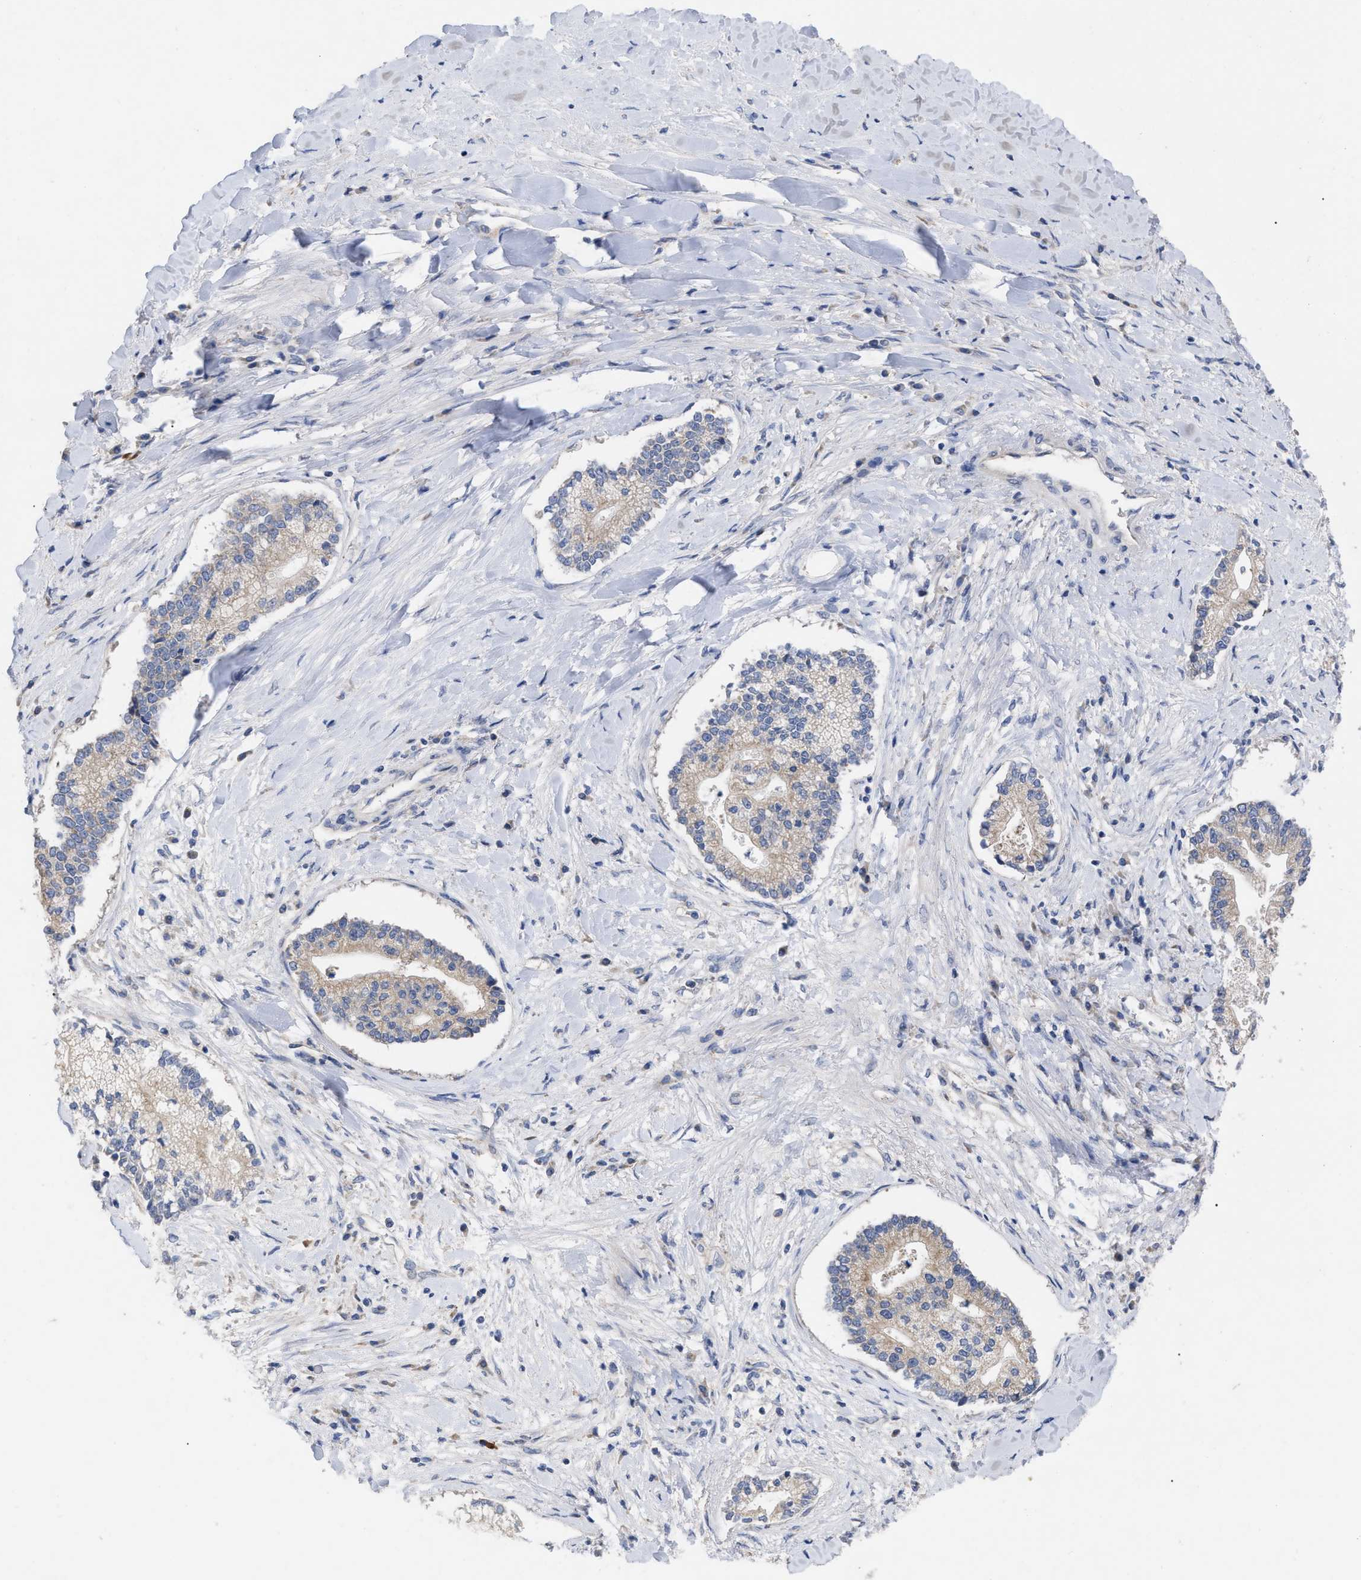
{"staining": {"intensity": "weak", "quantity": ">75%", "location": "cytoplasmic/membranous"}, "tissue": "liver cancer", "cell_type": "Tumor cells", "image_type": "cancer", "snomed": [{"axis": "morphology", "description": "Cholangiocarcinoma"}, {"axis": "topography", "description": "Liver"}], "caption": "The histopathology image reveals staining of cholangiocarcinoma (liver), revealing weak cytoplasmic/membranous protein expression (brown color) within tumor cells.", "gene": "VIP", "patient": {"sex": "male", "age": 50}}